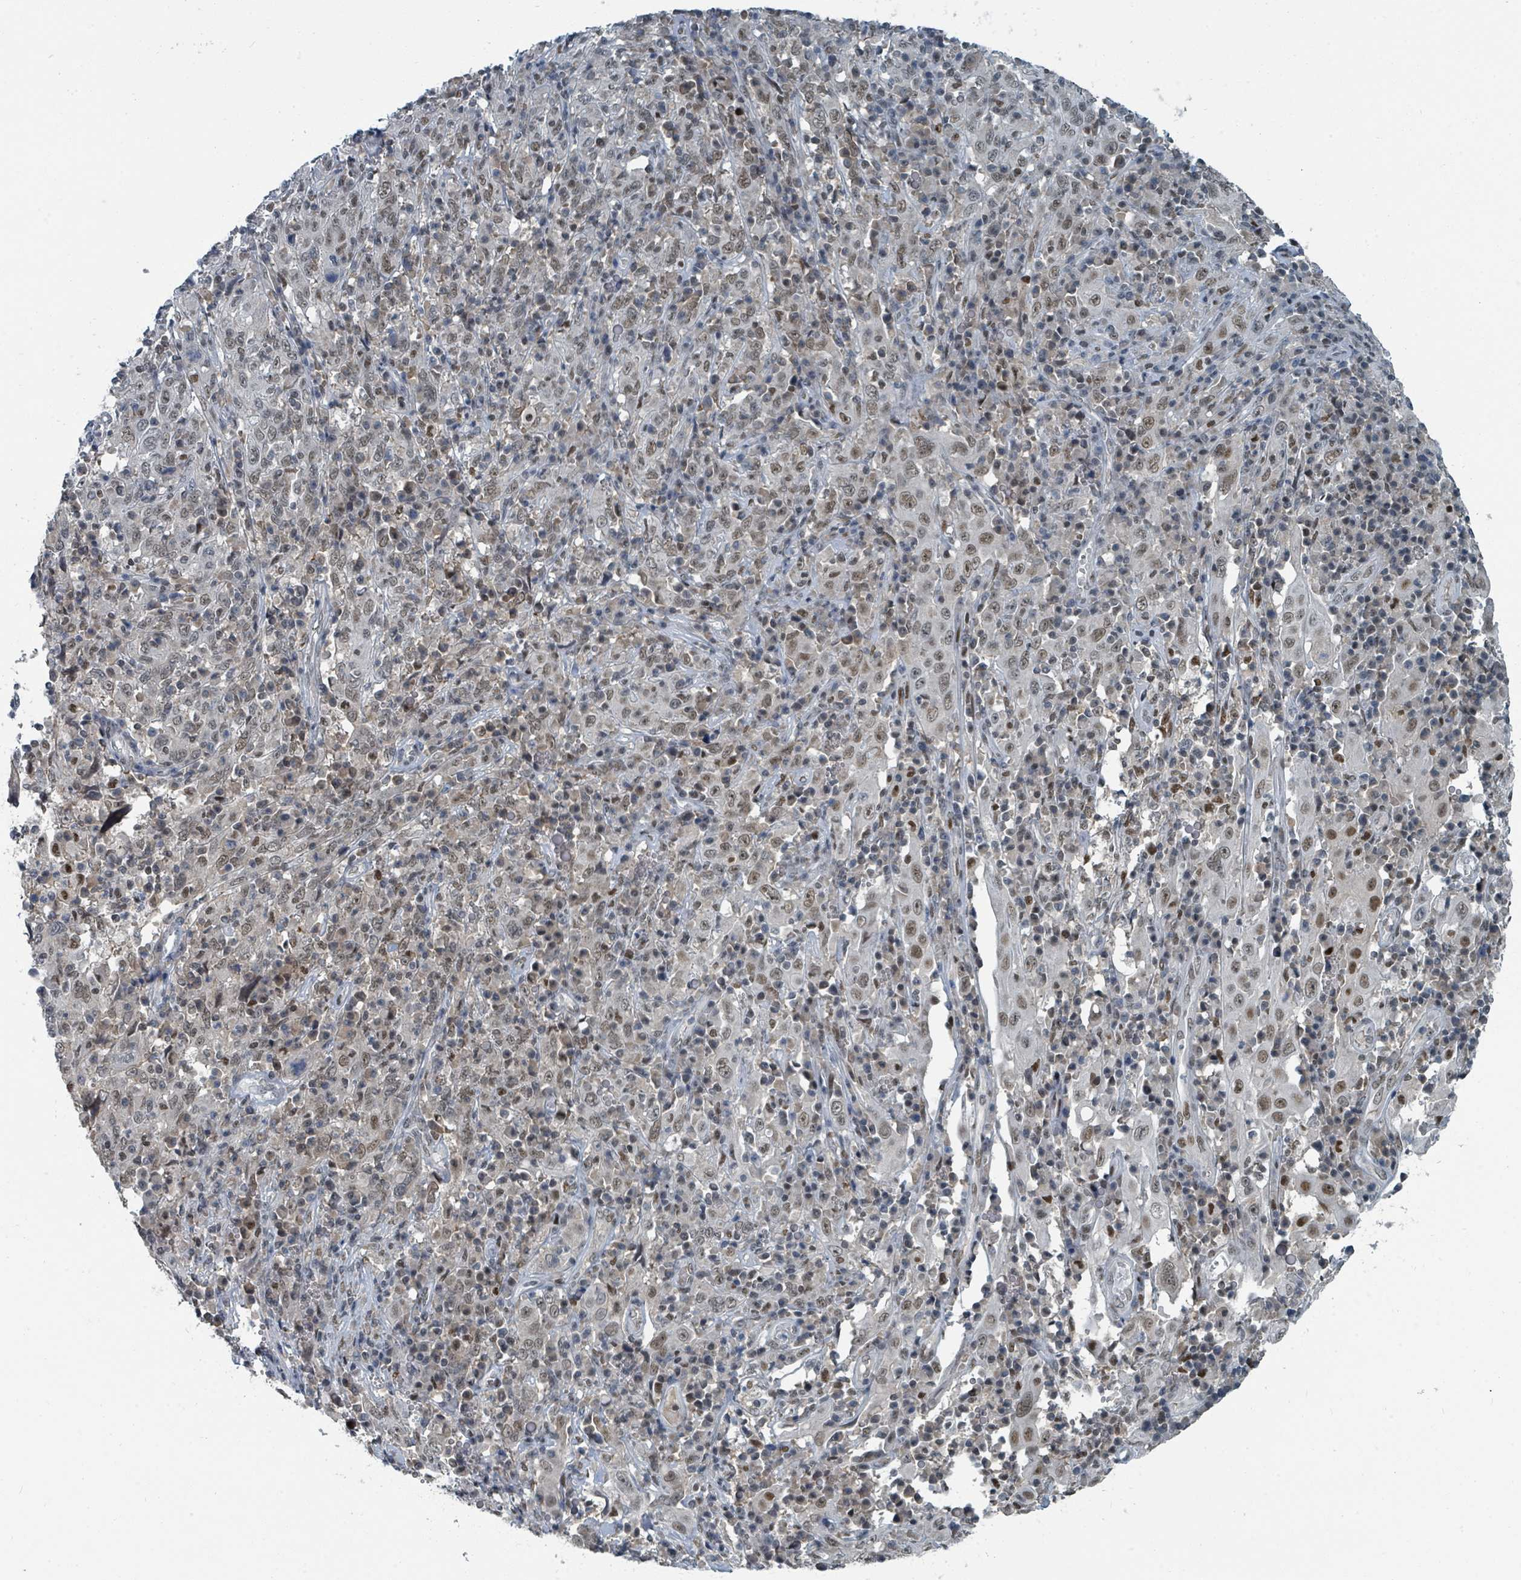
{"staining": {"intensity": "moderate", "quantity": ">75%", "location": "nuclear"}, "tissue": "cervical cancer", "cell_type": "Tumor cells", "image_type": "cancer", "snomed": [{"axis": "morphology", "description": "Squamous cell carcinoma, NOS"}, {"axis": "topography", "description": "Cervix"}], "caption": "Immunohistochemical staining of cervical cancer (squamous cell carcinoma) exhibits moderate nuclear protein positivity in approximately >75% of tumor cells. Immunohistochemistry (ihc) stains the protein of interest in brown and the nuclei are stained blue.", "gene": "UCK1", "patient": {"sex": "female", "age": 46}}